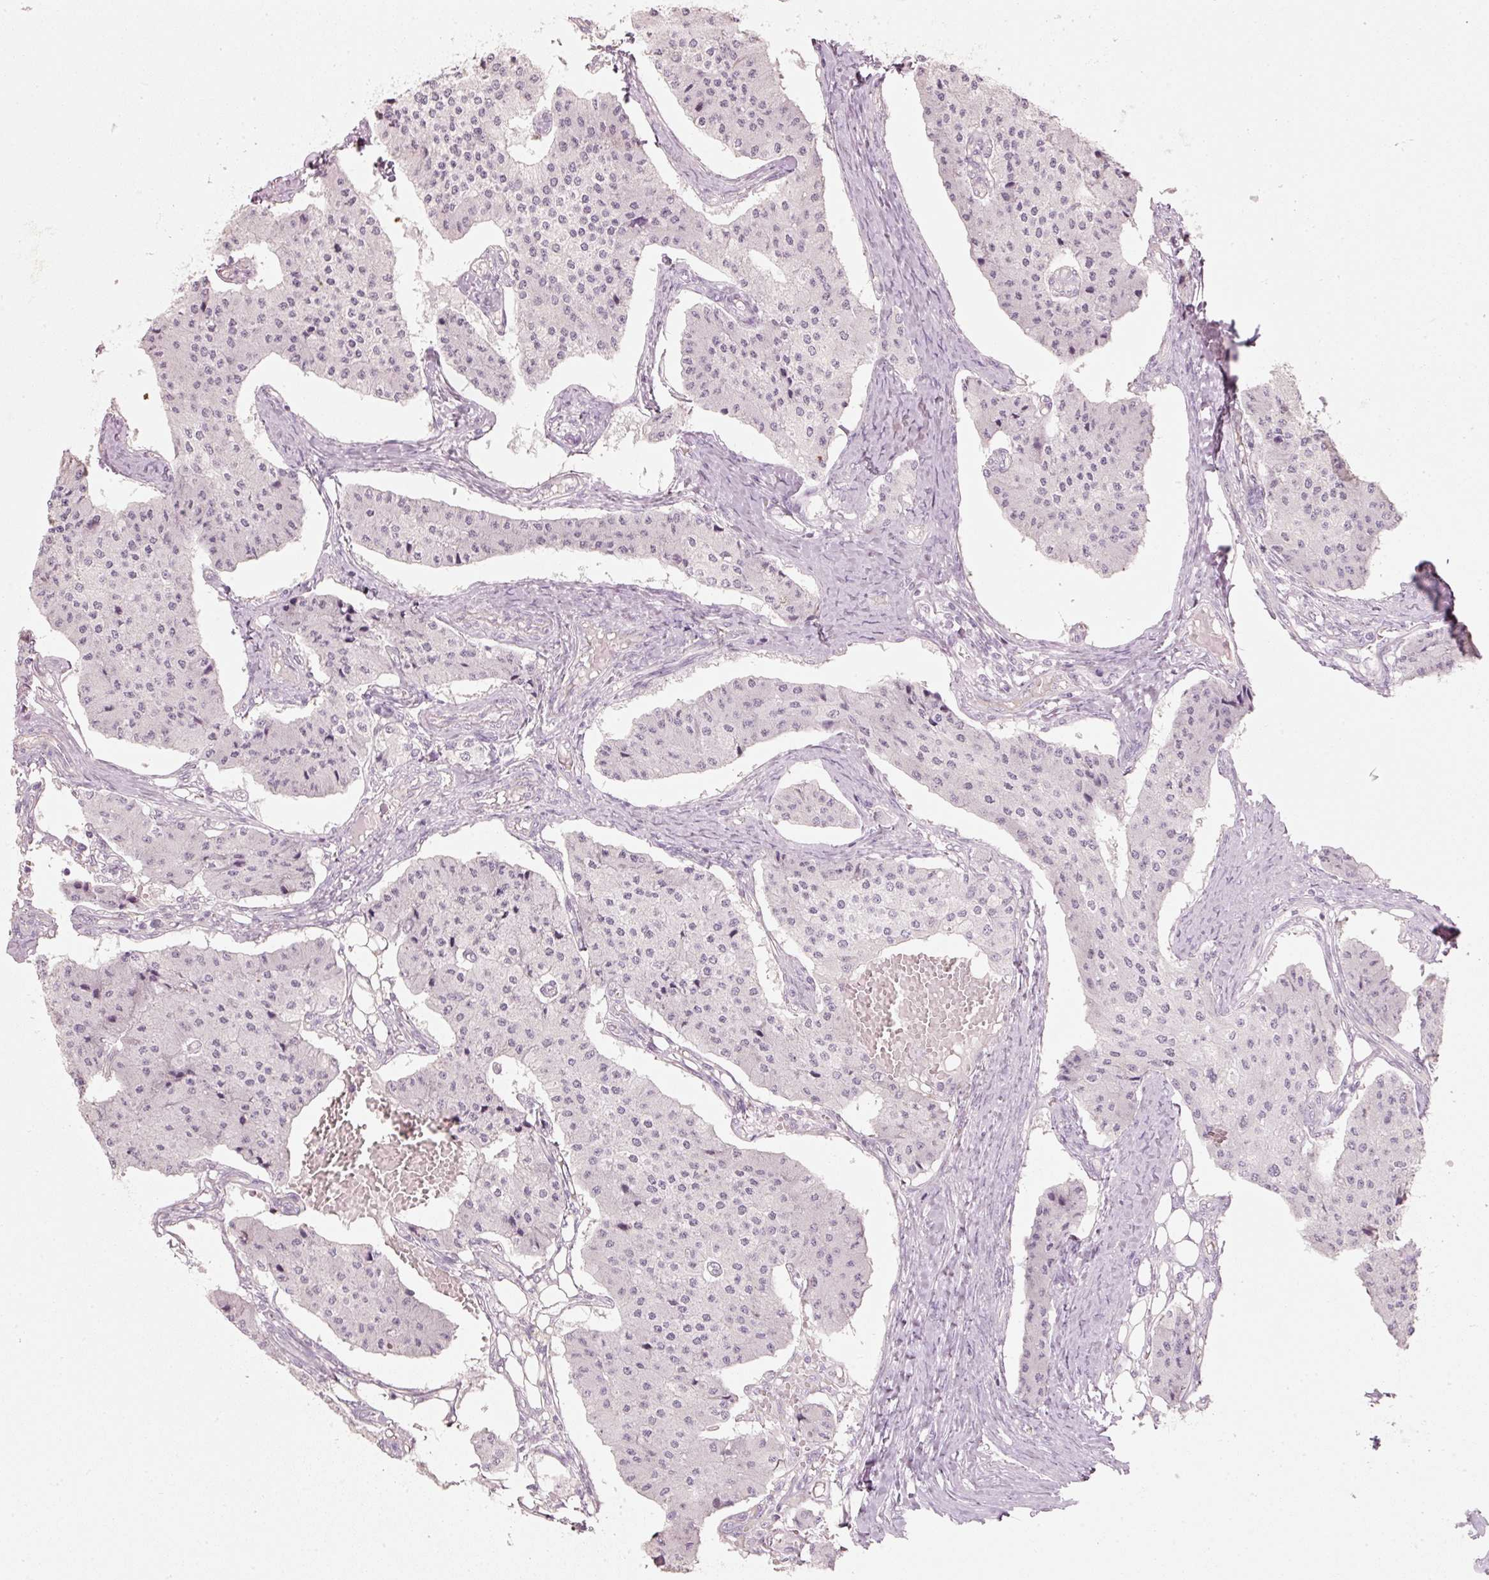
{"staining": {"intensity": "weak", "quantity": "<25%", "location": "nuclear"}, "tissue": "carcinoid", "cell_type": "Tumor cells", "image_type": "cancer", "snomed": [{"axis": "morphology", "description": "Carcinoid, malignant, NOS"}, {"axis": "topography", "description": "Colon"}], "caption": "Photomicrograph shows no significant protein staining in tumor cells of carcinoid. (DAB immunohistochemistry visualized using brightfield microscopy, high magnification).", "gene": "STEAP1", "patient": {"sex": "female", "age": 52}}